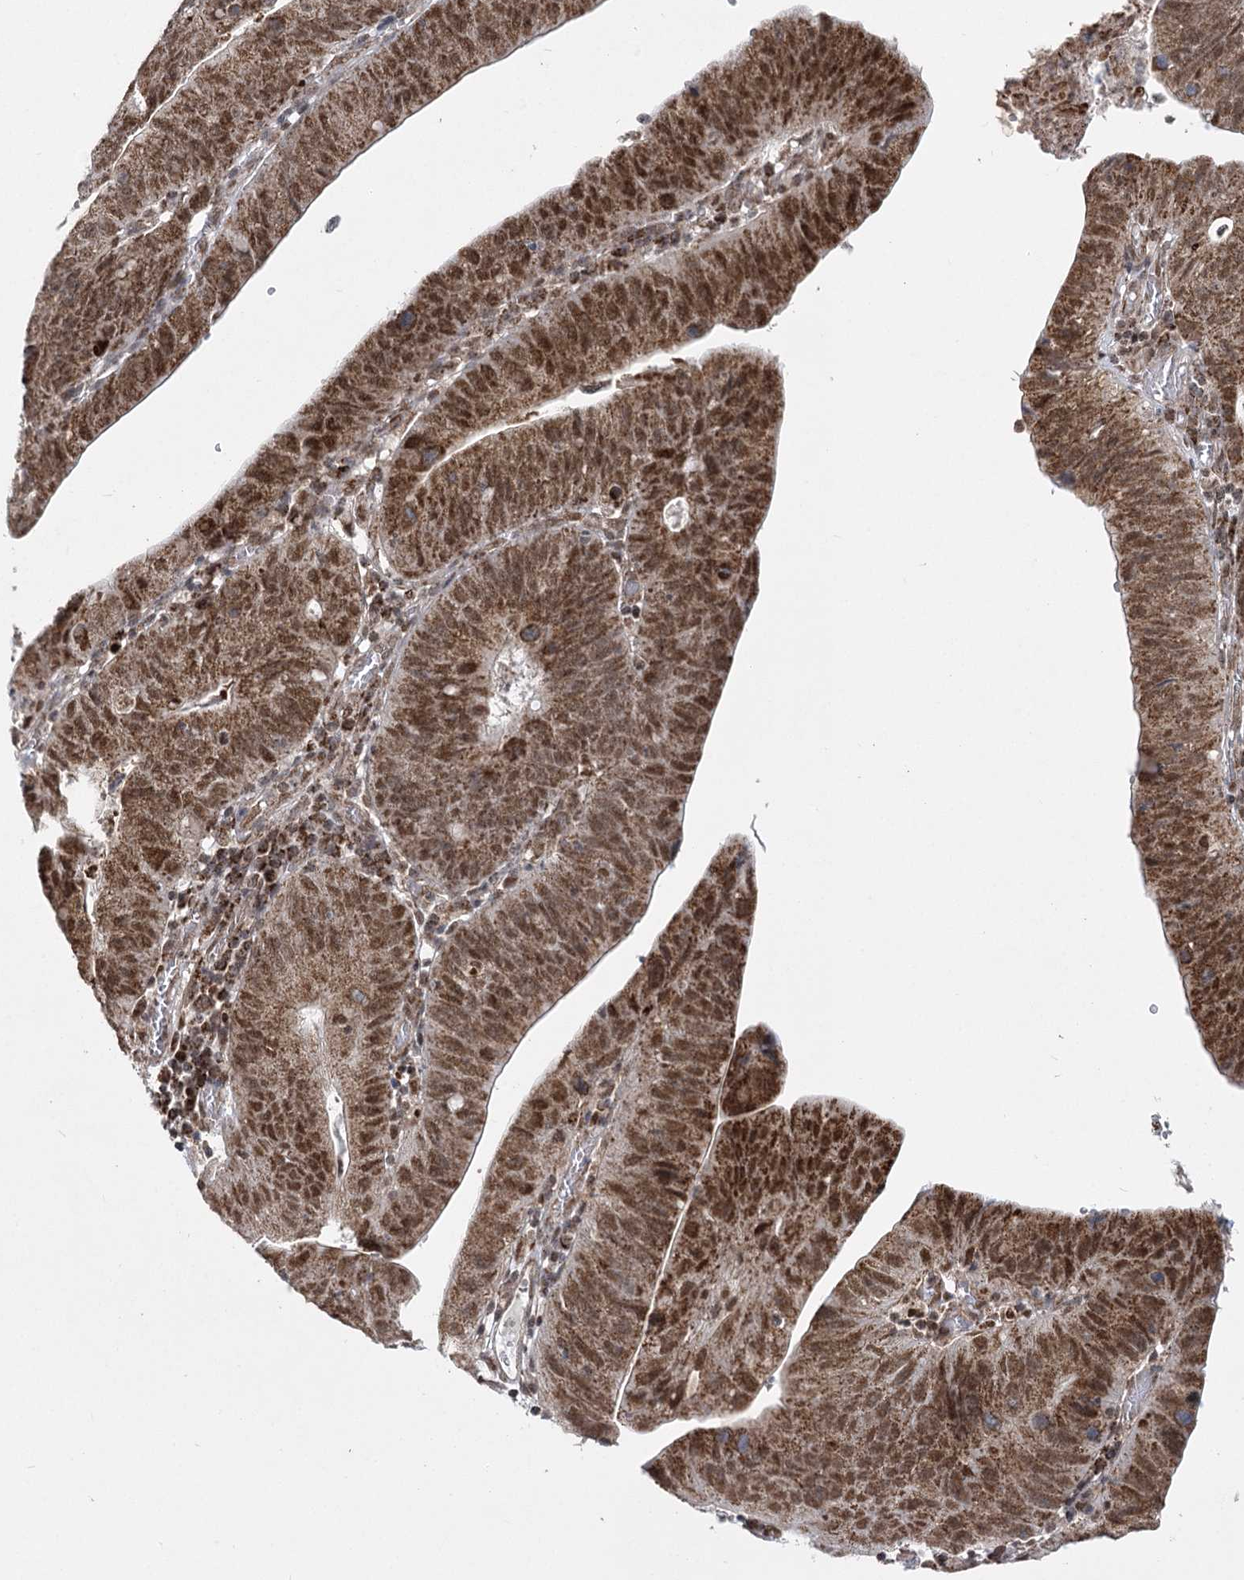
{"staining": {"intensity": "moderate", "quantity": ">75%", "location": "cytoplasmic/membranous,nuclear"}, "tissue": "stomach cancer", "cell_type": "Tumor cells", "image_type": "cancer", "snomed": [{"axis": "morphology", "description": "Adenocarcinoma, NOS"}, {"axis": "topography", "description": "Stomach"}], "caption": "Immunohistochemistry of human adenocarcinoma (stomach) demonstrates medium levels of moderate cytoplasmic/membranous and nuclear expression in approximately >75% of tumor cells.", "gene": "SLC4A1AP", "patient": {"sex": "male", "age": 59}}